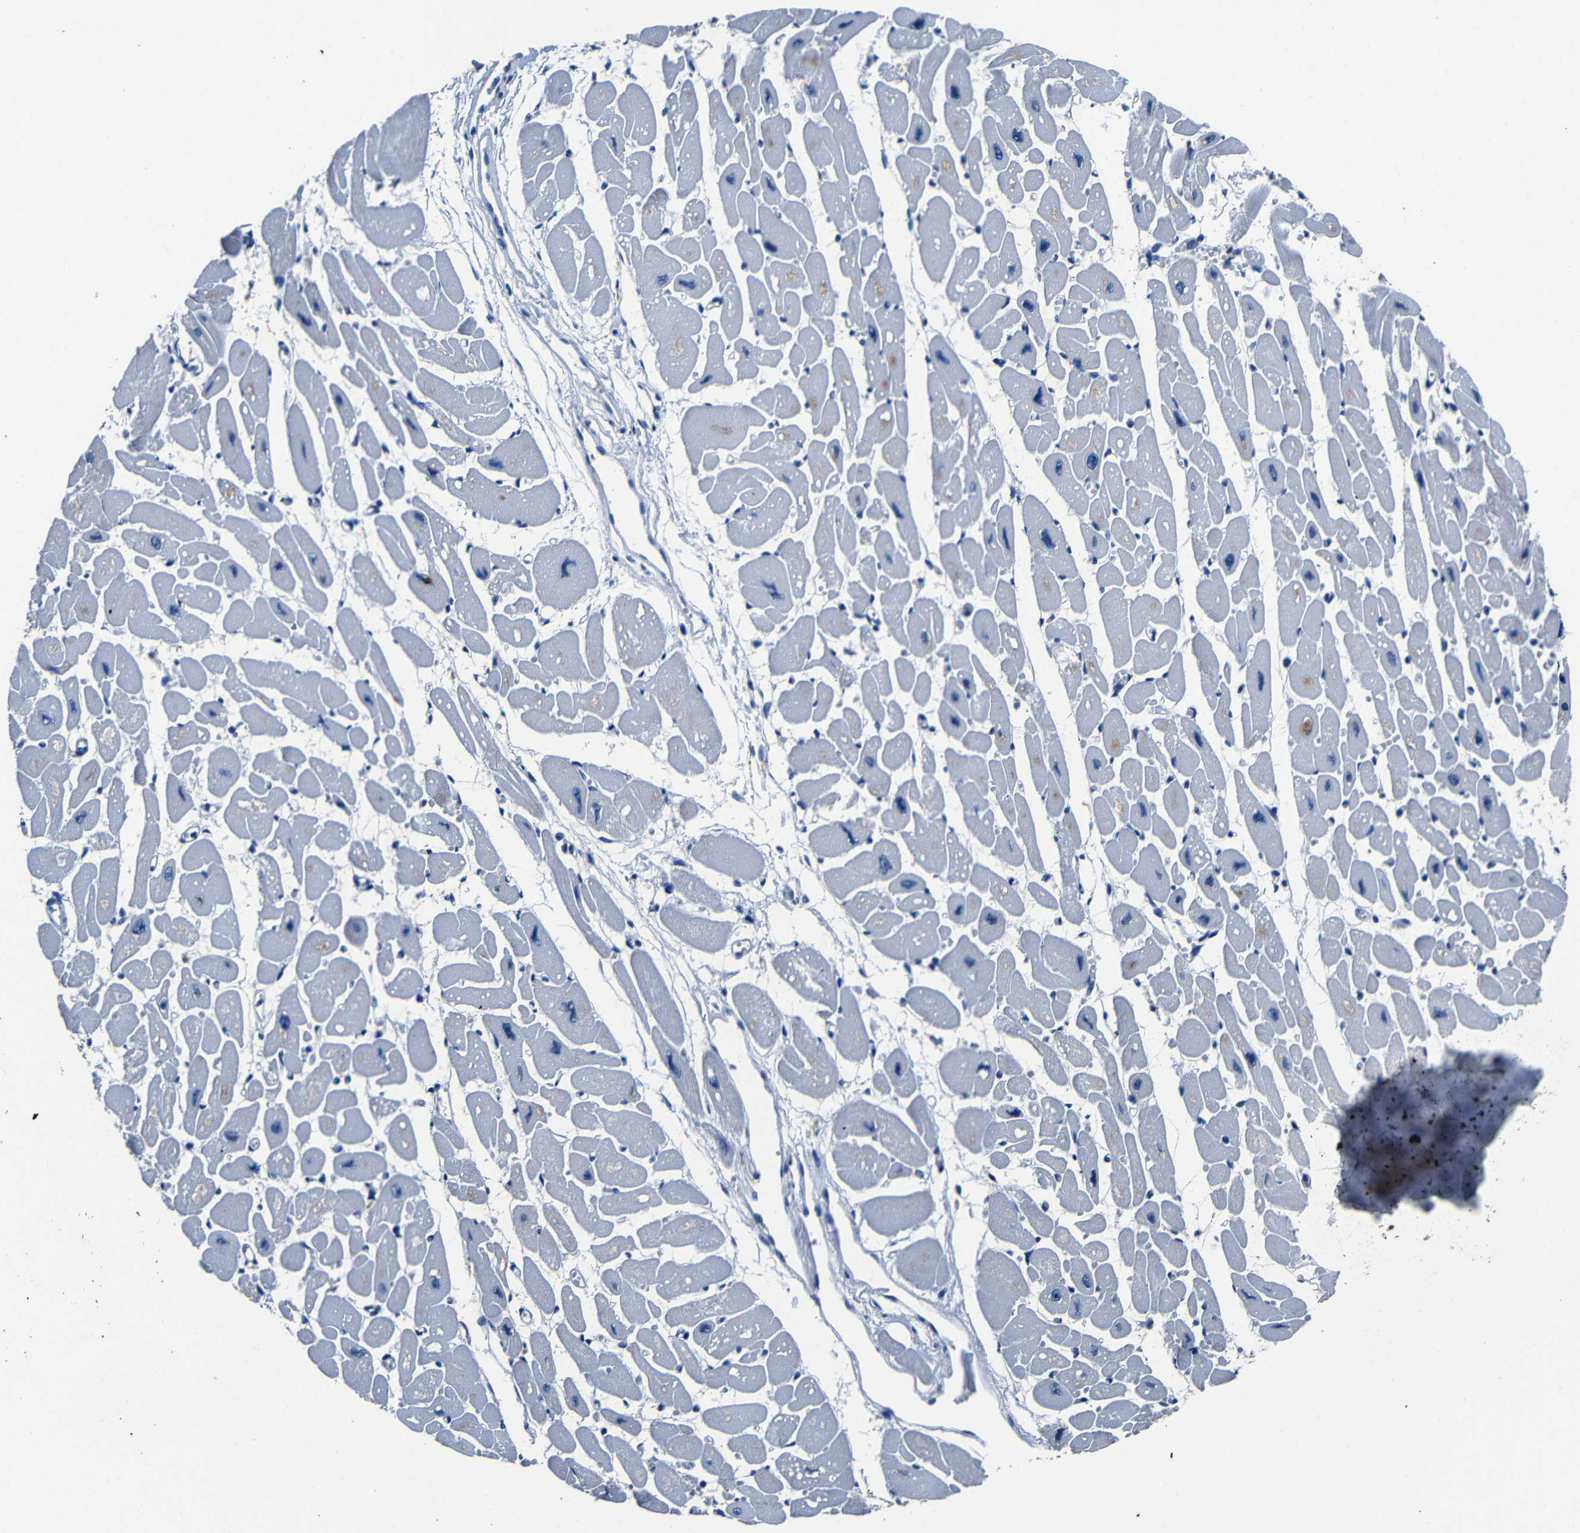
{"staining": {"intensity": "weak", "quantity": "<25%", "location": "cytoplasmic/membranous"}, "tissue": "heart muscle", "cell_type": "Cardiomyocytes", "image_type": "normal", "snomed": [{"axis": "morphology", "description": "Normal tissue, NOS"}, {"axis": "topography", "description": "Heart"}], "caption": "Immunohistochemistry image of normal heart muscle: human heart muscle stained with DAB (3,3'-diaminobenzidine) reveals no significant protein expression in cardiomyocytes. (DAB (3,3'-diaminobenzidine) immunohistochemistry visualized using brightfield microscopy, high magnification).", "gene": "NCMAP", "patient": {"sex": "female", "age": 54}}